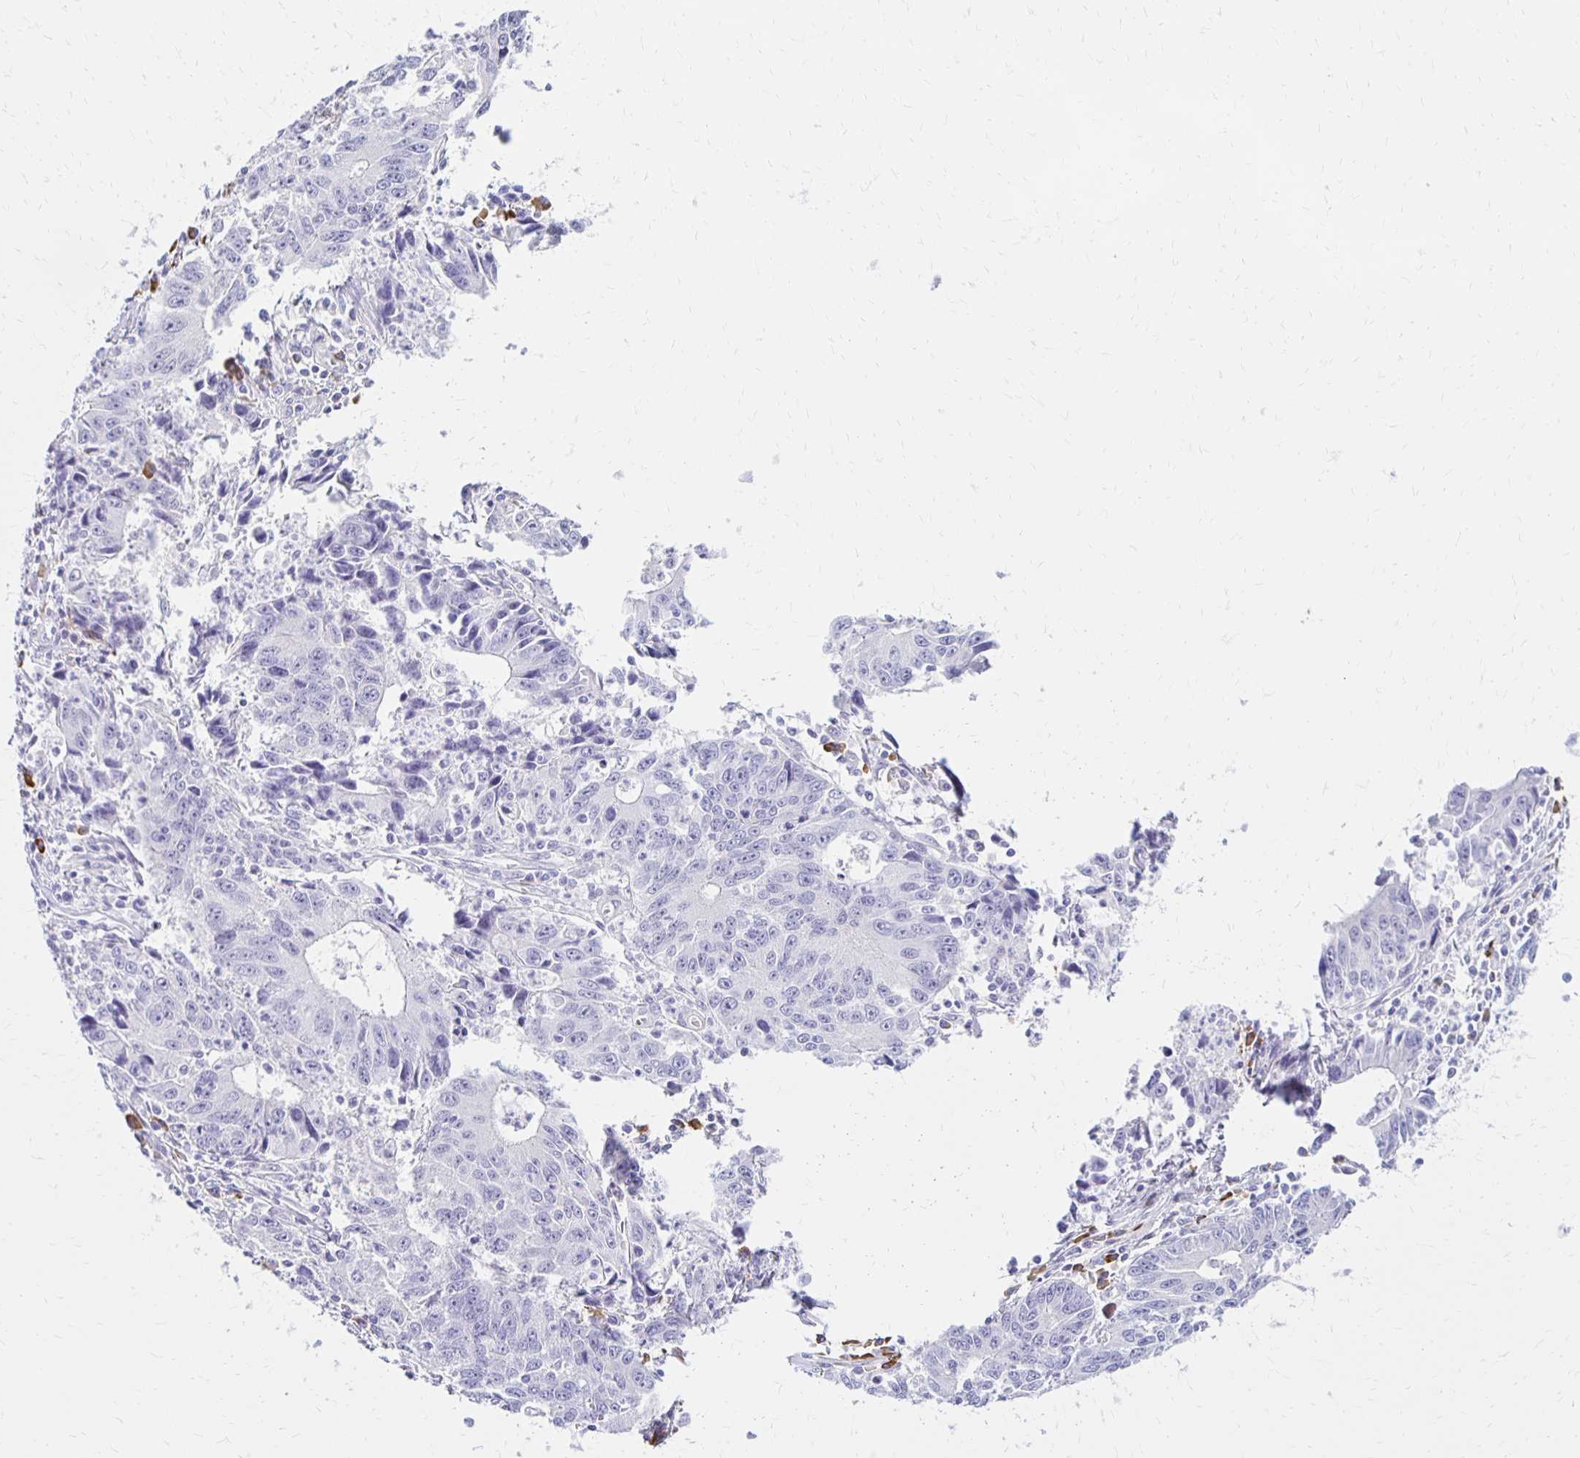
{"staining": {"intensity": "negative", "quantity": "none", "location": "none"}, "tissue": "liver cancer", "cell_type": "Tumor cells", "image_type": "cancer", "snomed": [{"axis": "morphology", "description": "Cholangiocarcinoma"}, {"axis": "topography", "description": "Liver"}], "caption": "High power microscopy micrograph of an immunohistochemistry (IHC) image of liver cholangiocarcinoma, revealing no significant expression in tumor cells.", "gene": "FNTB", "patient": {"sex": "male", "age": 65}}